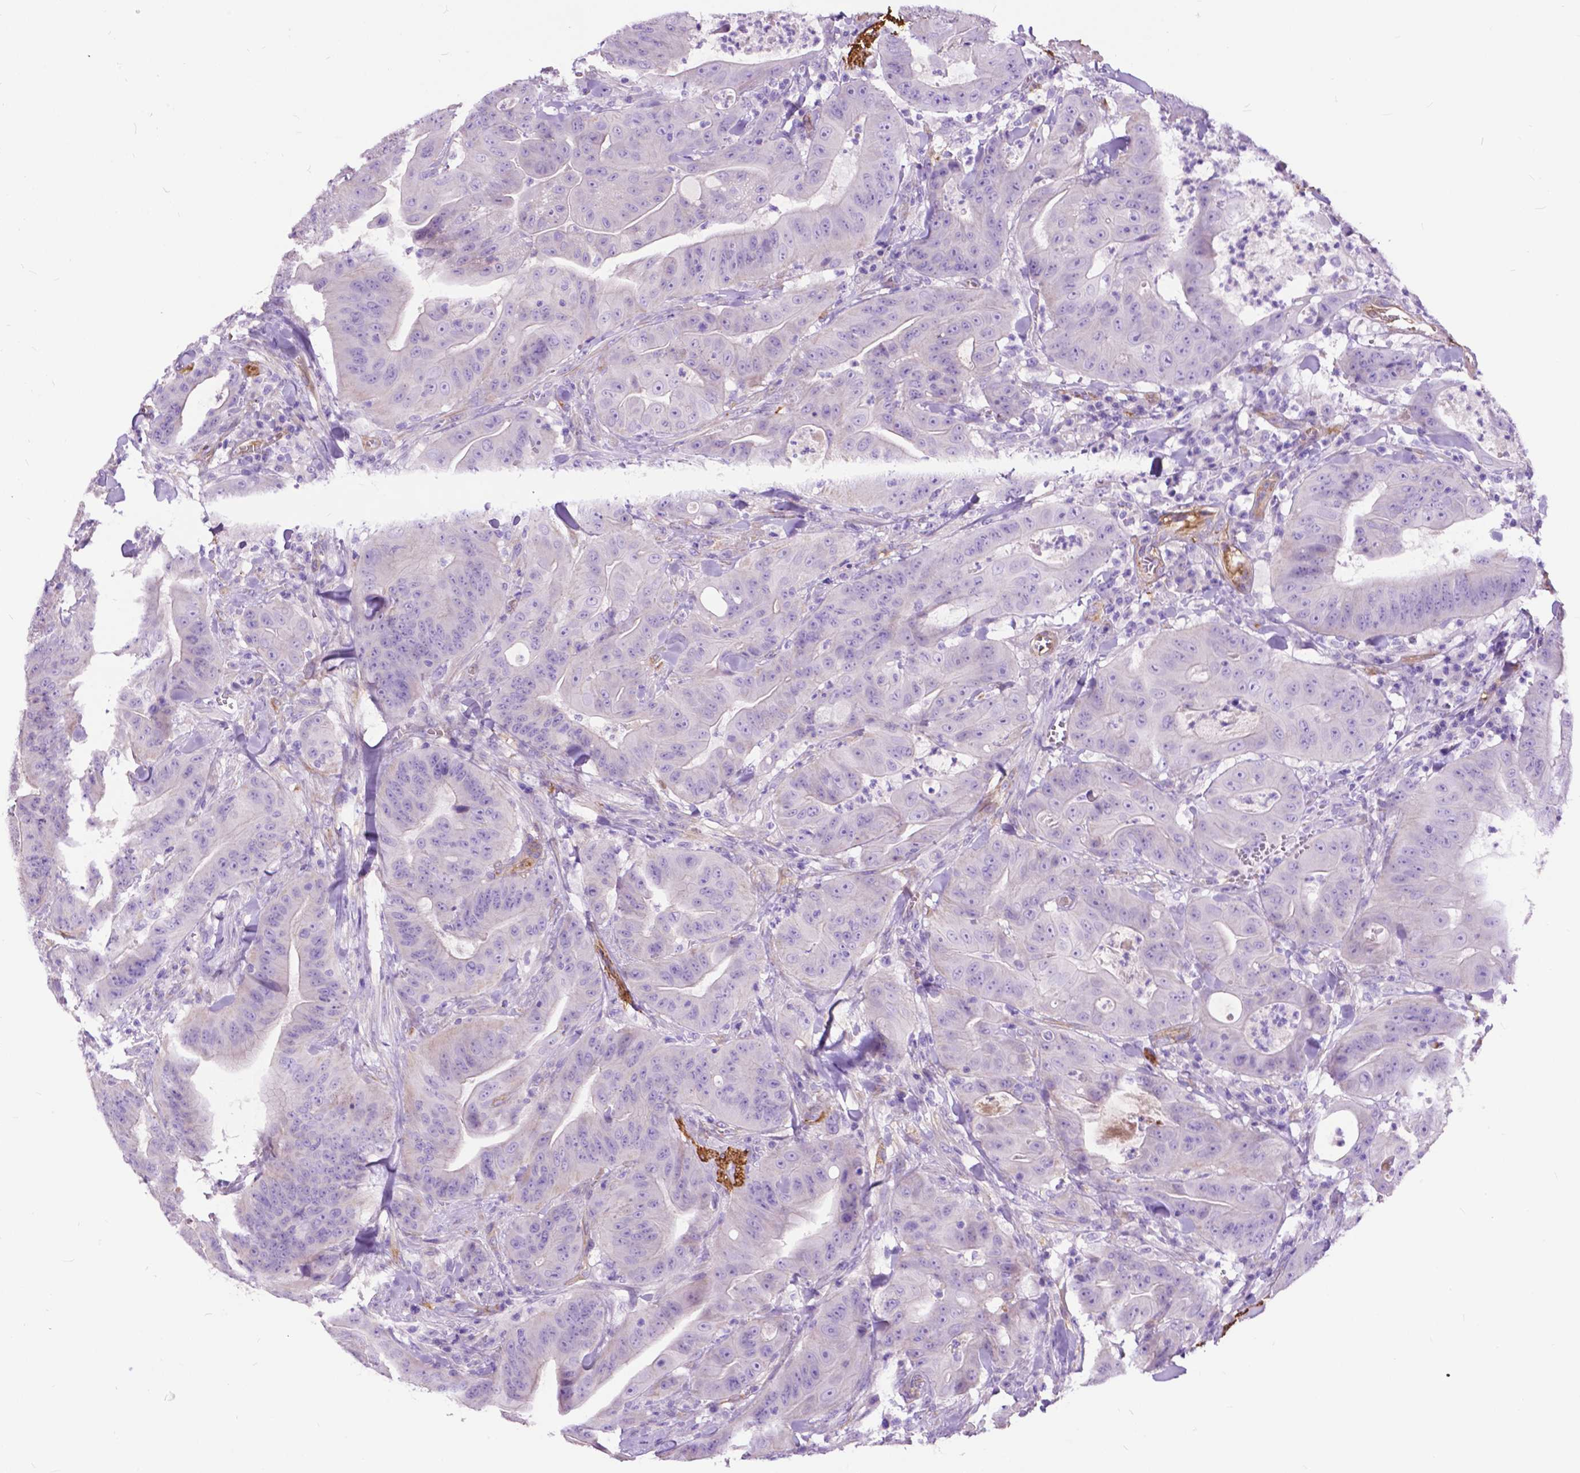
{"staining": {"intensity": "negative", "quantity": "none", "location": "none"}, "tissue": "colorectal cancer", "cell_type": "Tumor cells", "image_type": "cancer", "snomed": [{"axis": "morphology", "description": "Adenocarcinoma, NOS"}, {"axis": "topography", "description": "Colon"}], "caption": "Tumor cells show no significant protein positivity in adenocarcinoma (colorectal).", "gene": "PCDHA12", "patient": {"sex": "male", "age": 33}}